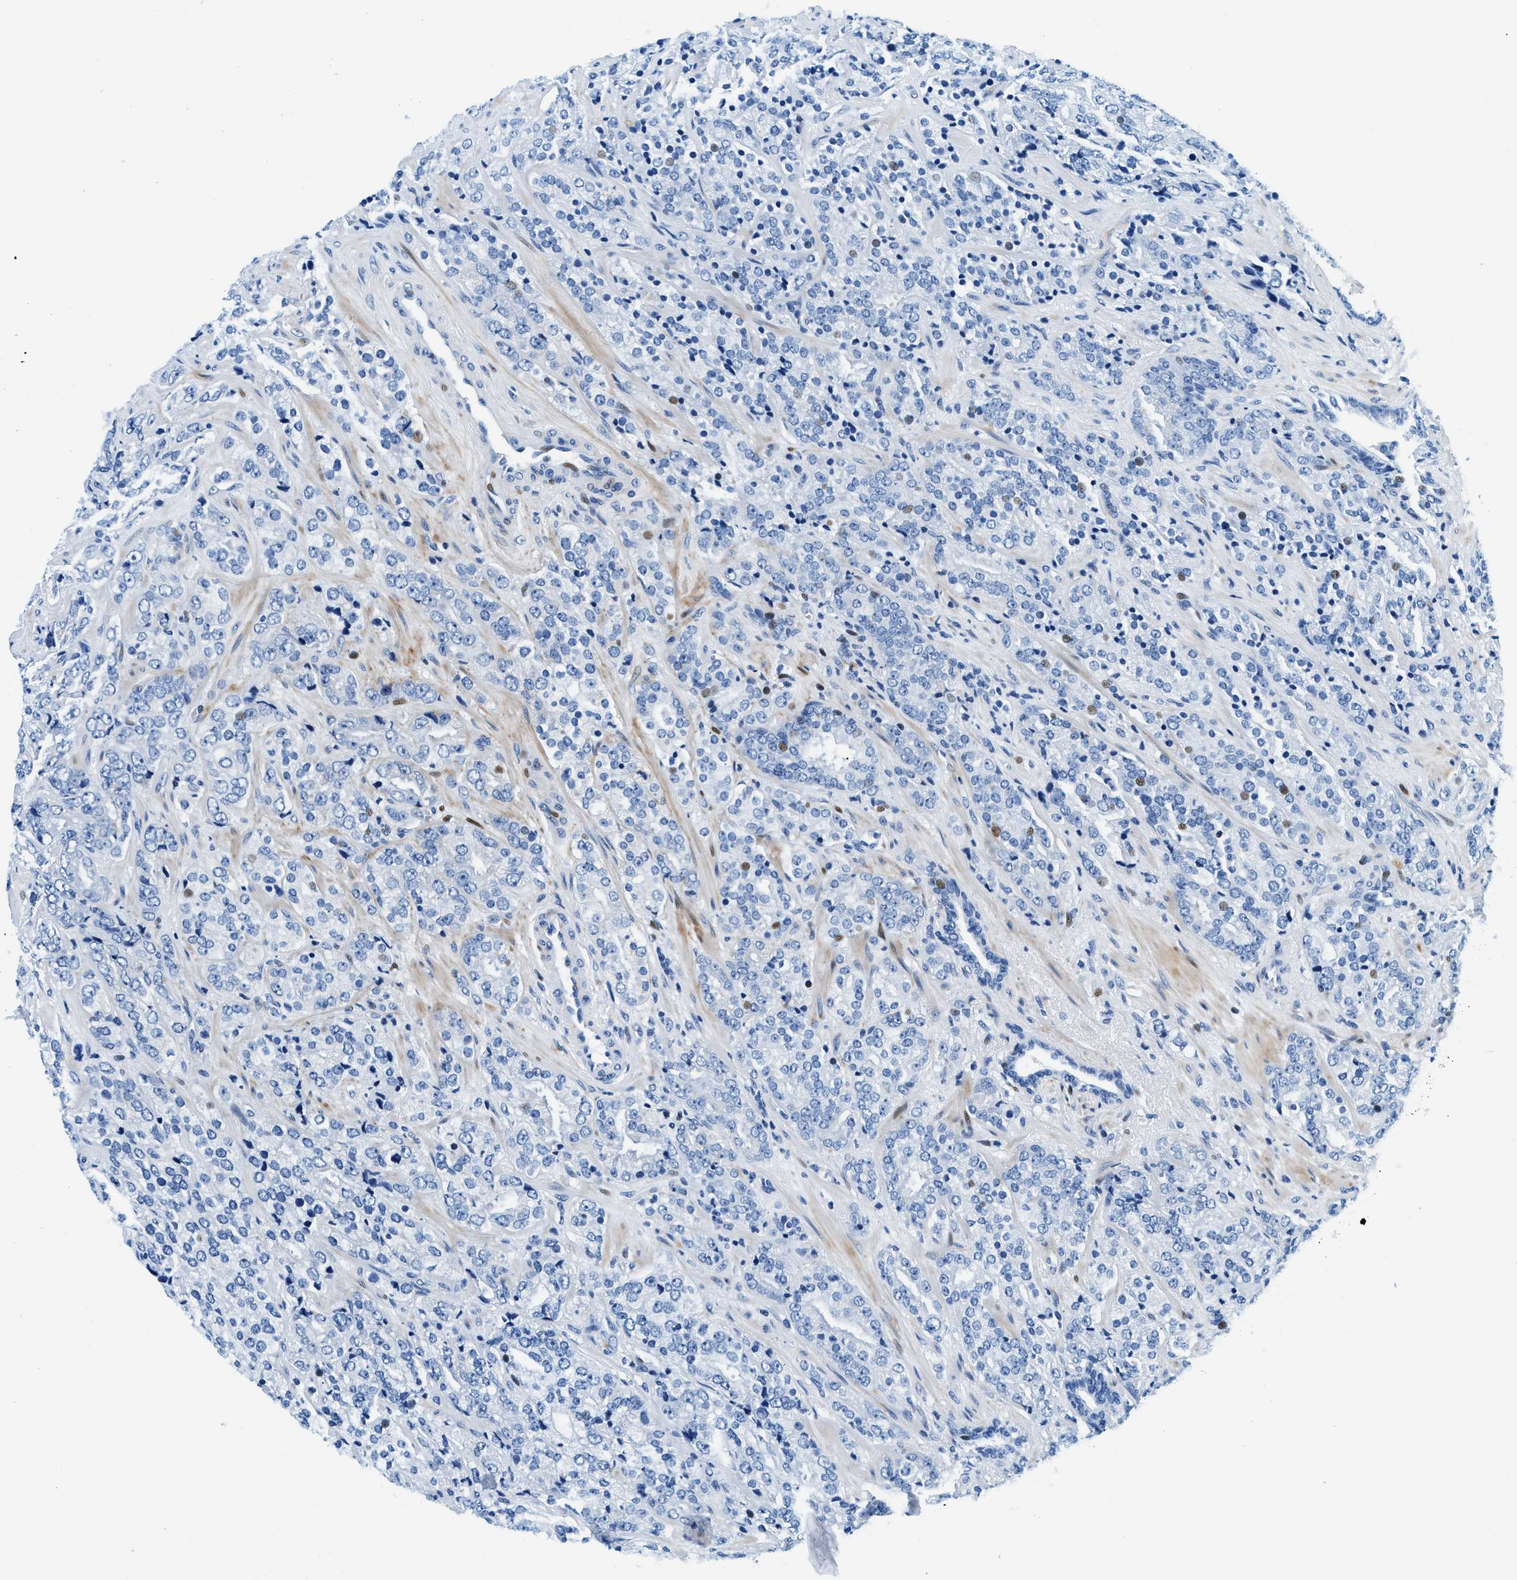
{"staining": {"intensity": "negative", "quantity": "none", "location": "none"}, "tissue": "prostate cancer", "cell_type": "Tumor cells", "image_type": "cancer", "snomed": [{"axis": "morphology", "description": "Adenocarcinoma, High grade"}, {"axis": "topography", "description": "Prostate"}], "caption": "High-grade adenocarcinoma (prostate) was stained to show a protein in brown. There is no significant positivity in tumor cells. Brightfield microscopy of immunohistochemistry (IHC) stained with DAB (brown) and hematoxylin (blue), captured at high magnification.", "gene": "VPS53", "patient": {"sex": "male", "age": 71}}